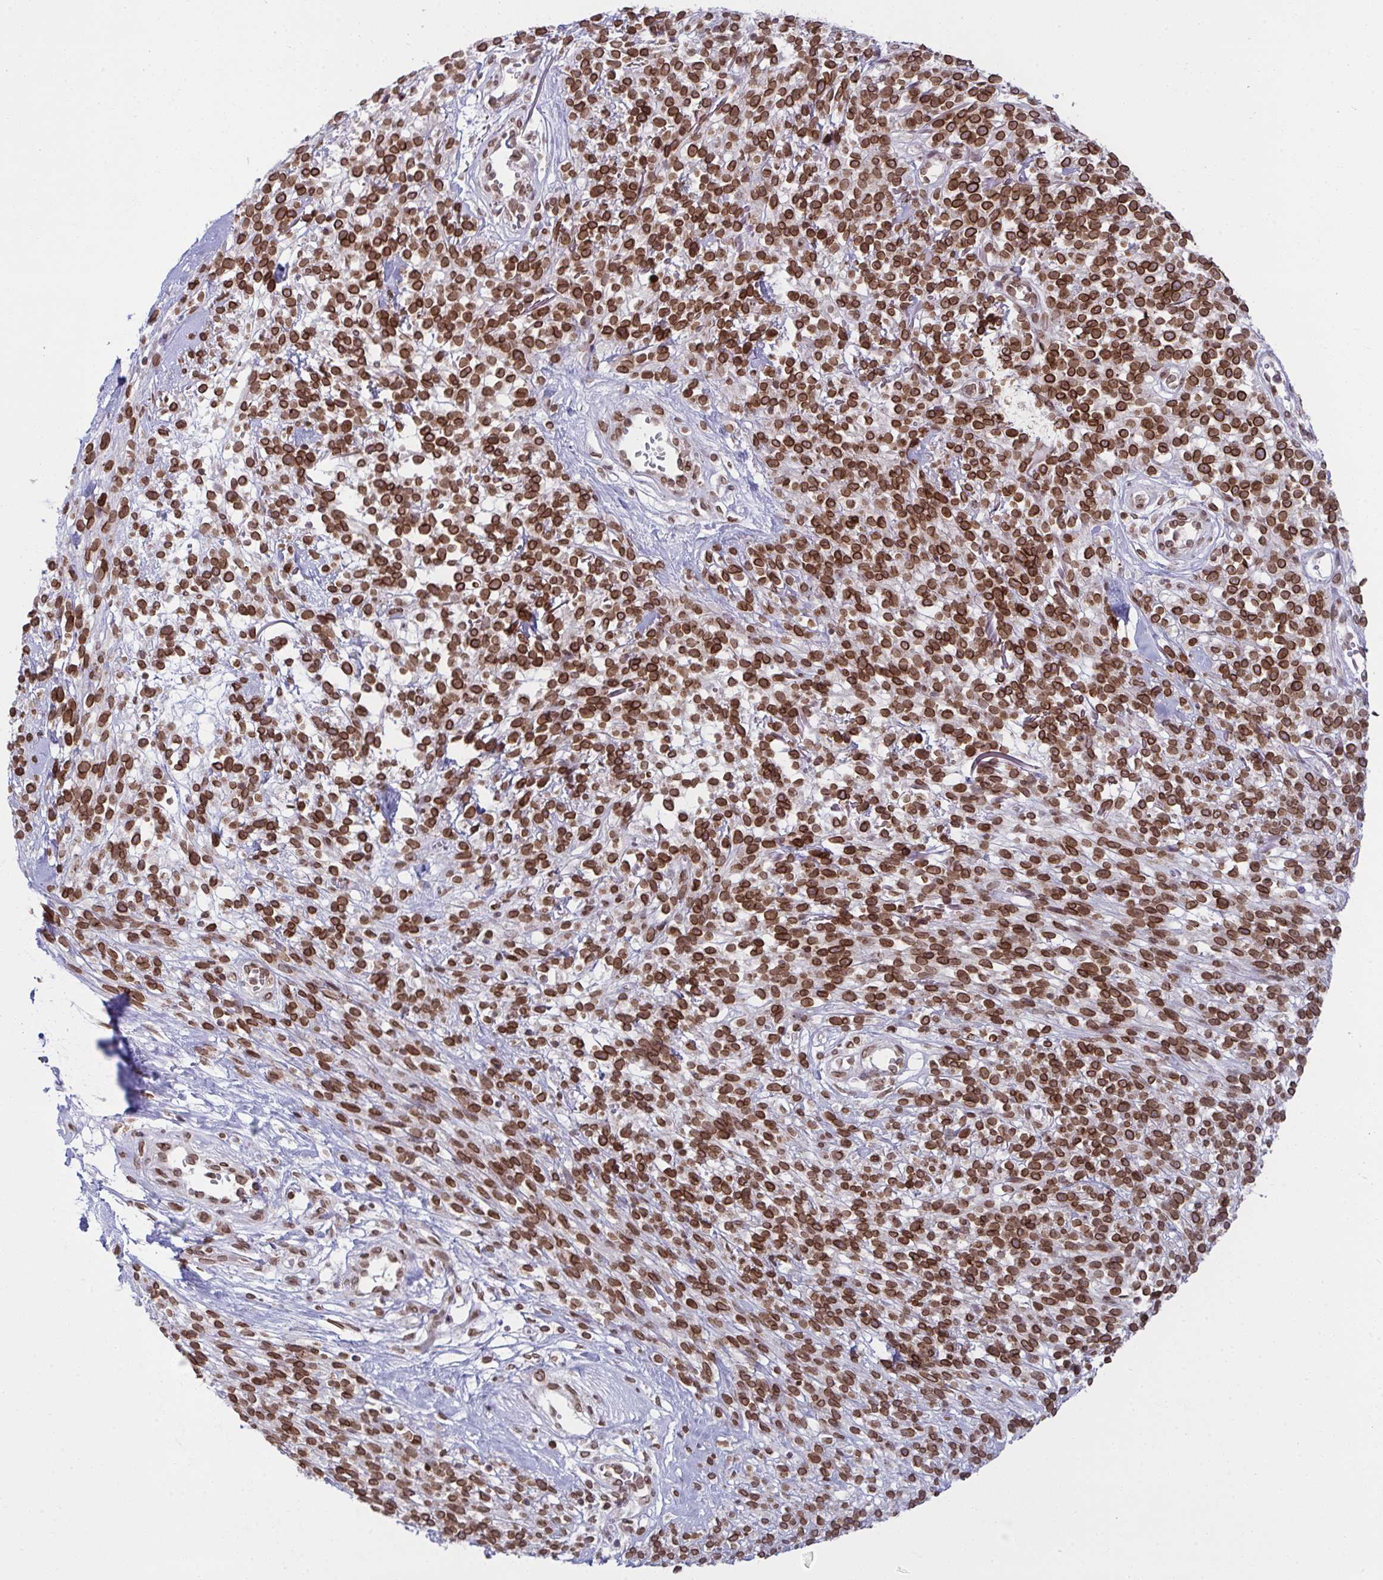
{"staining": {"intensity": "strong", "quantity": ">75%", "location": "cytoplasmic/membranous,nuclear"}, "tissue": "melanoma", "cell_type": "Tumor cells", "image_type": "cancer", "snomed": [{"axis": "morphology", "description": "Malignant melanoma, NOS"}, {"axis": "topography", "description": "Skin"}, {"axis": "topography", "description": "Skin of trunk"}], "caption": "Strong cytoplasmic/membranous and nuclear staining is identified in approximately >75% of tumor cells in malignant melanoma.", "gene": "RANBP2", "patient": {"sex": "male", "age": 74}}